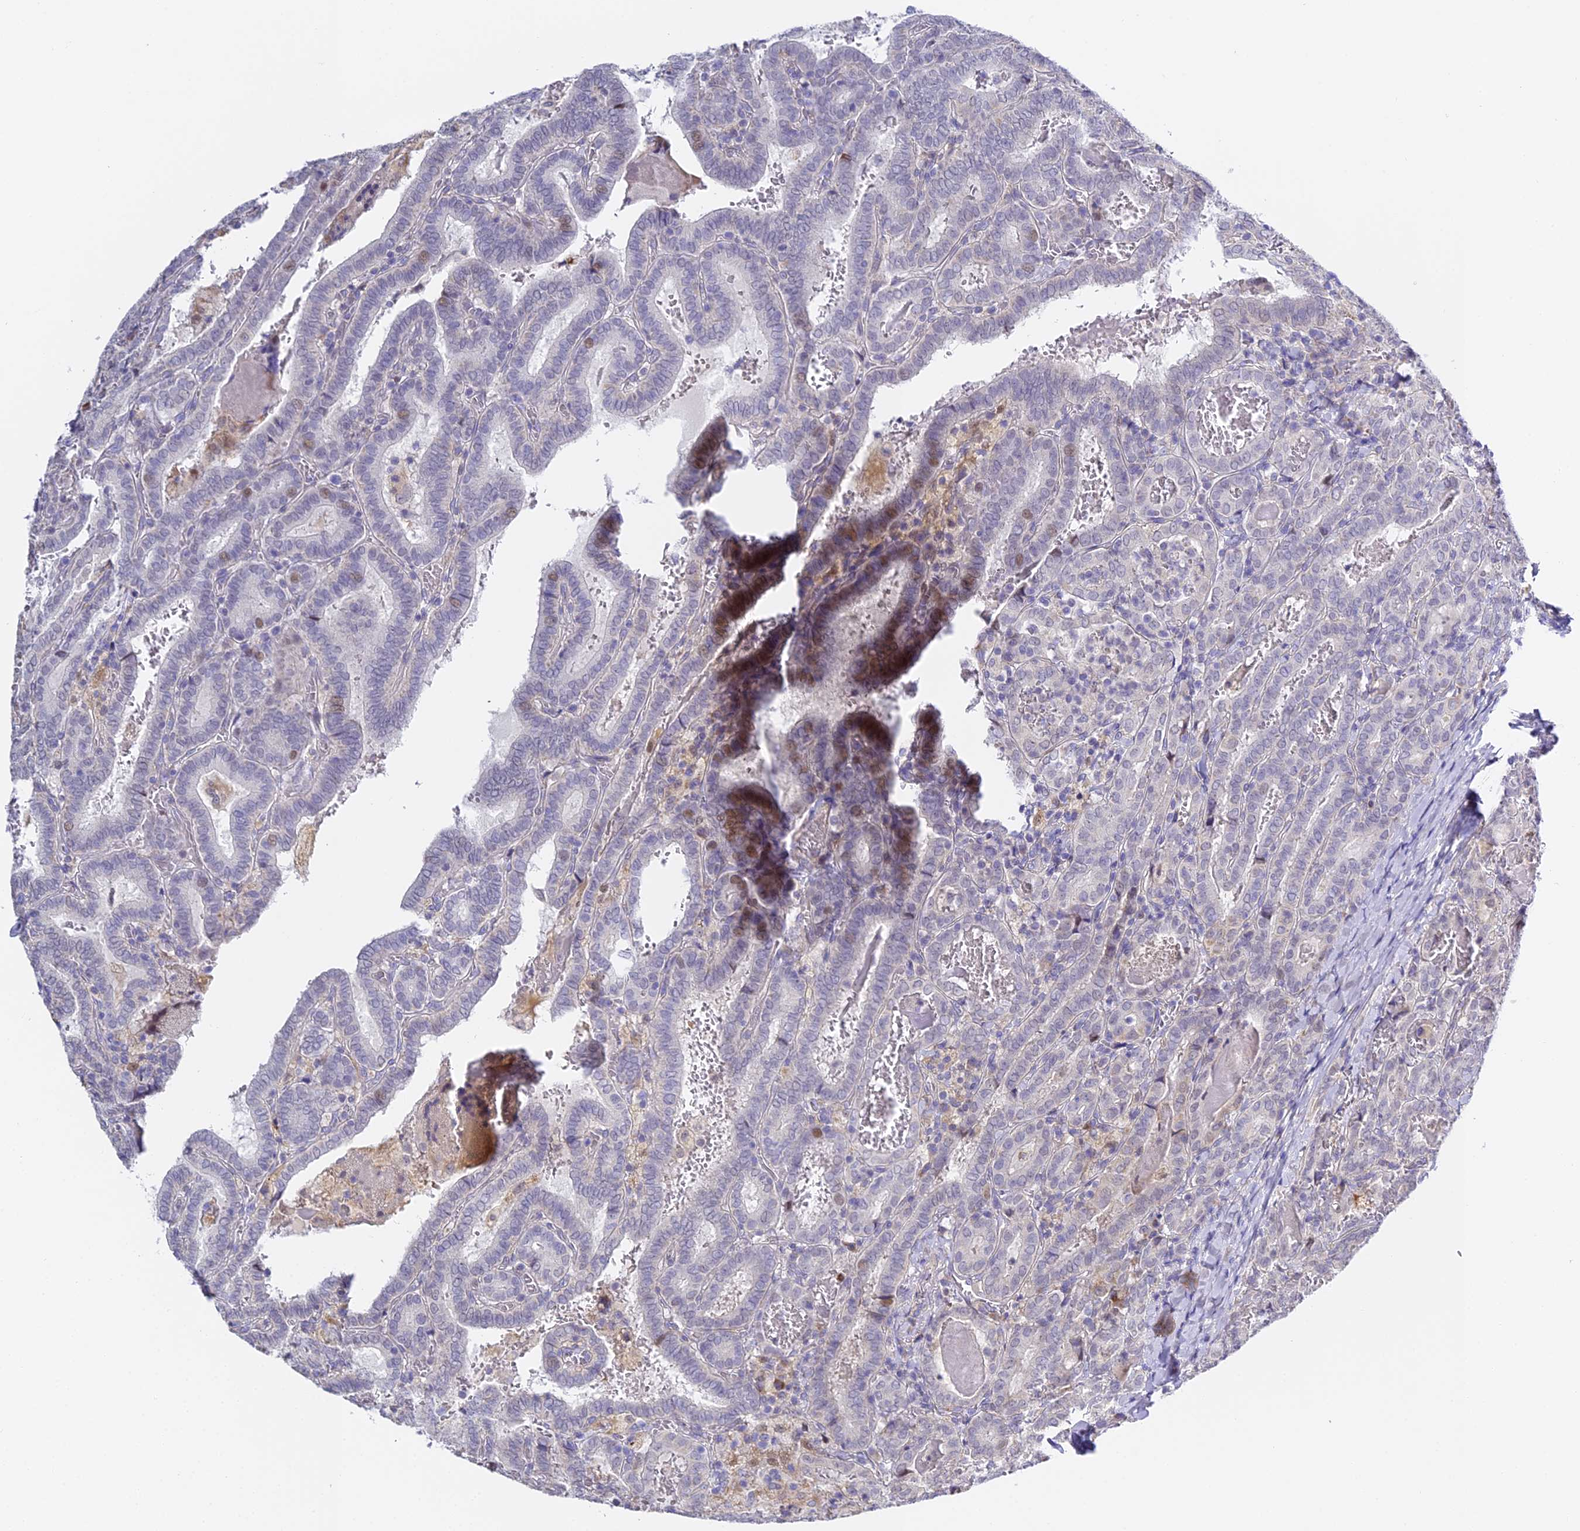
{"staining": {"intensity": "negative", "quantity": "none", "location": "none"}, "tissue": "thyroid cancer", "cell_type": "Tumor cells", "image_type": "cancer", "snomed": [{"axis": "morphology", "description": "Papillary adenocarcinoma, NOS"}, {"axis": "topography", "description": "Thyroid gland"}], "caption": "This is an IHC photomicrograph of thyroid papillary adenocarcinoma. There is no staining in tumor cells.", "gene": "SERP1", "patient": {"sex": "female", "age": 72}}